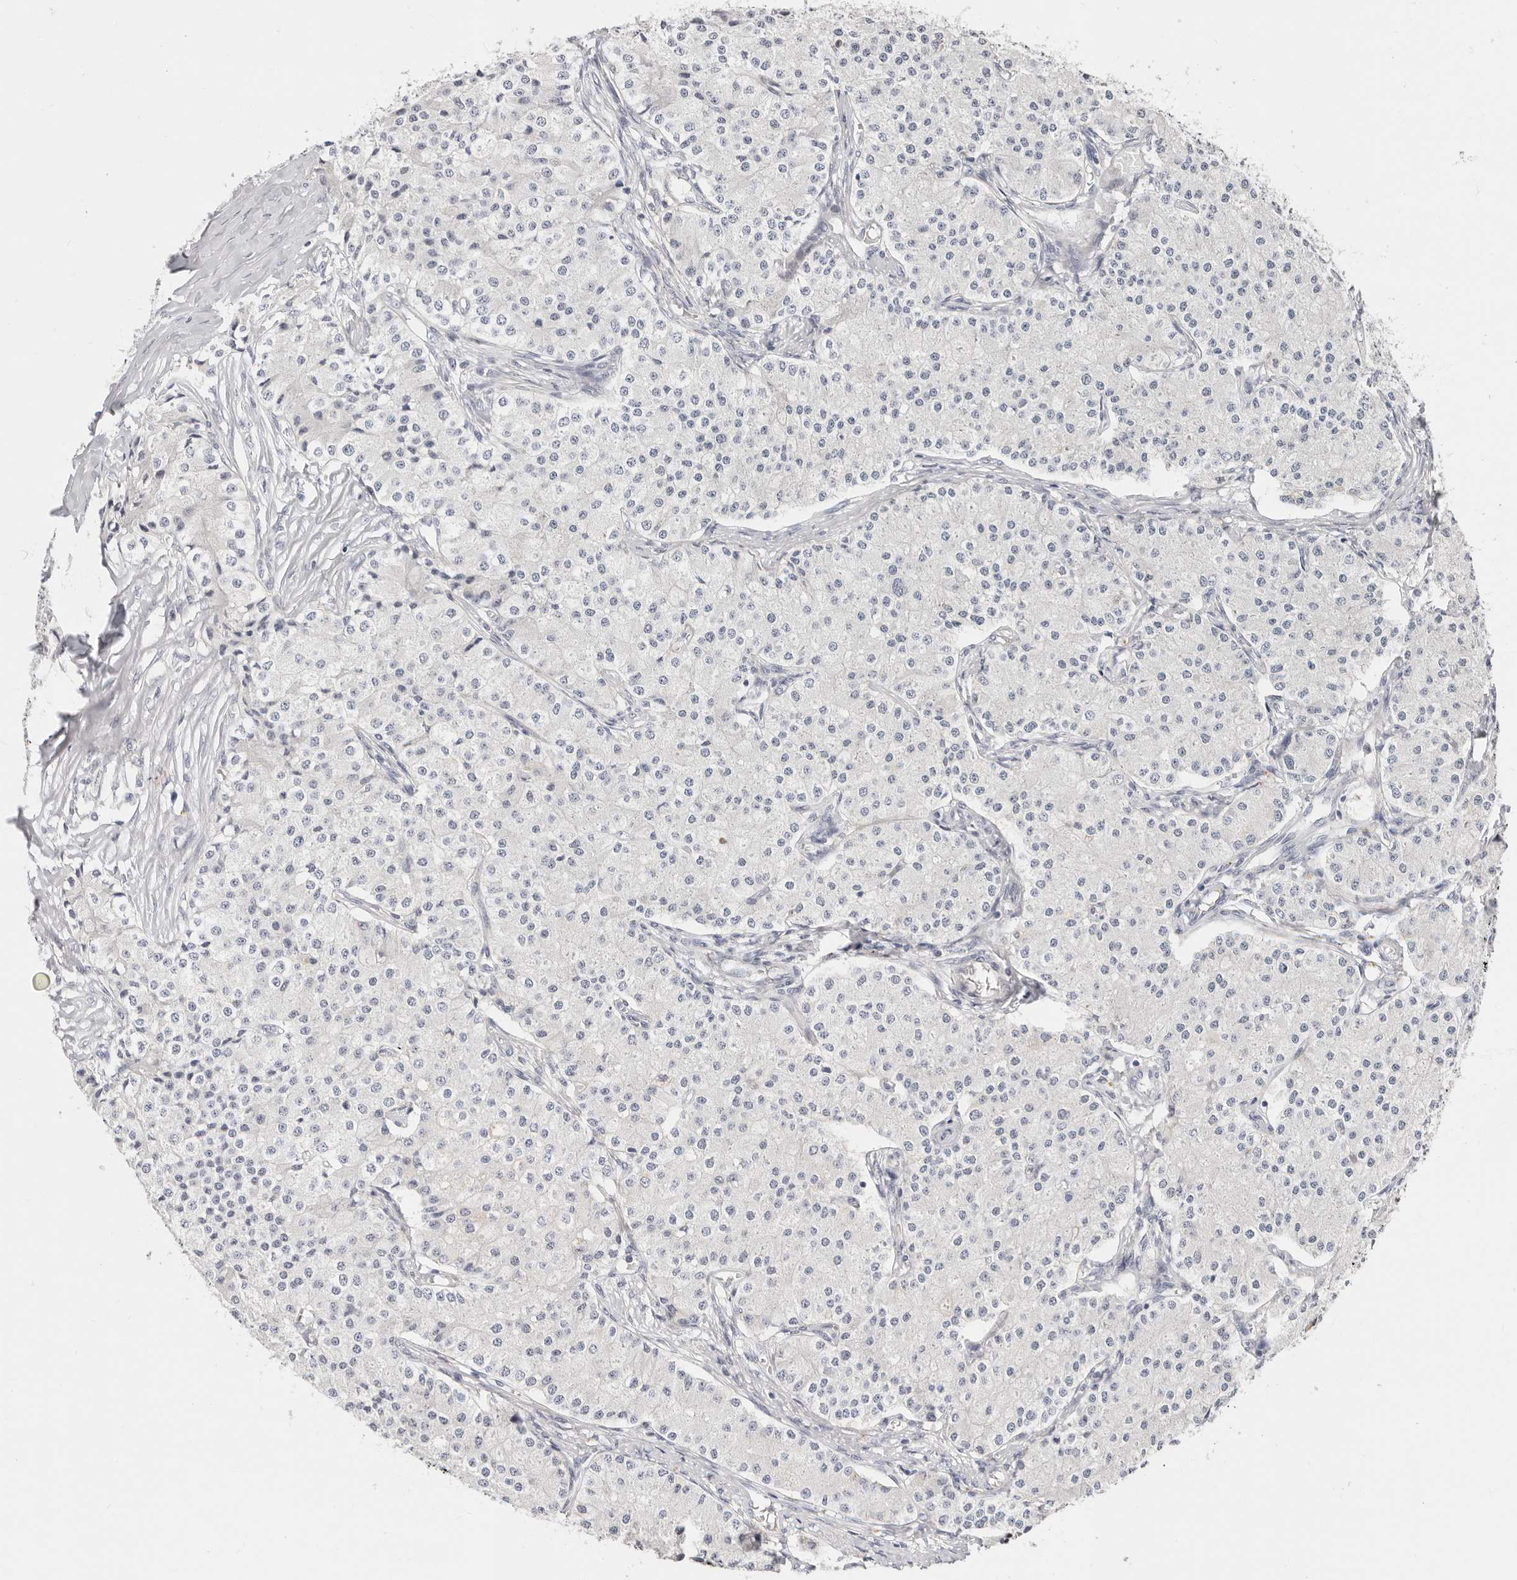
{"staining": {"intensity": "negative", "quantity": "none", "location": "none"}, "tissue": "carcinoid", "cell_type": "Tumor cells", "image_type": "cancer", "snomed": [{"axis": "morphology", "description": "Carcinoid, malignant, NOS"}, {"axis": "topography", "description": "Colon"}], "caption": "This photomicrograph is of malignant carcinoid stained with IHC to label a protein in brown with the nuclei are counter-stained blue. There is no staining in tumor cells. (Brightfield microscopy of DAB (3,3'-diaminobenzidine) IHC at high magnification).", "gene": "ZRANB1", "patient": {"sex": "female", "age": 52}}